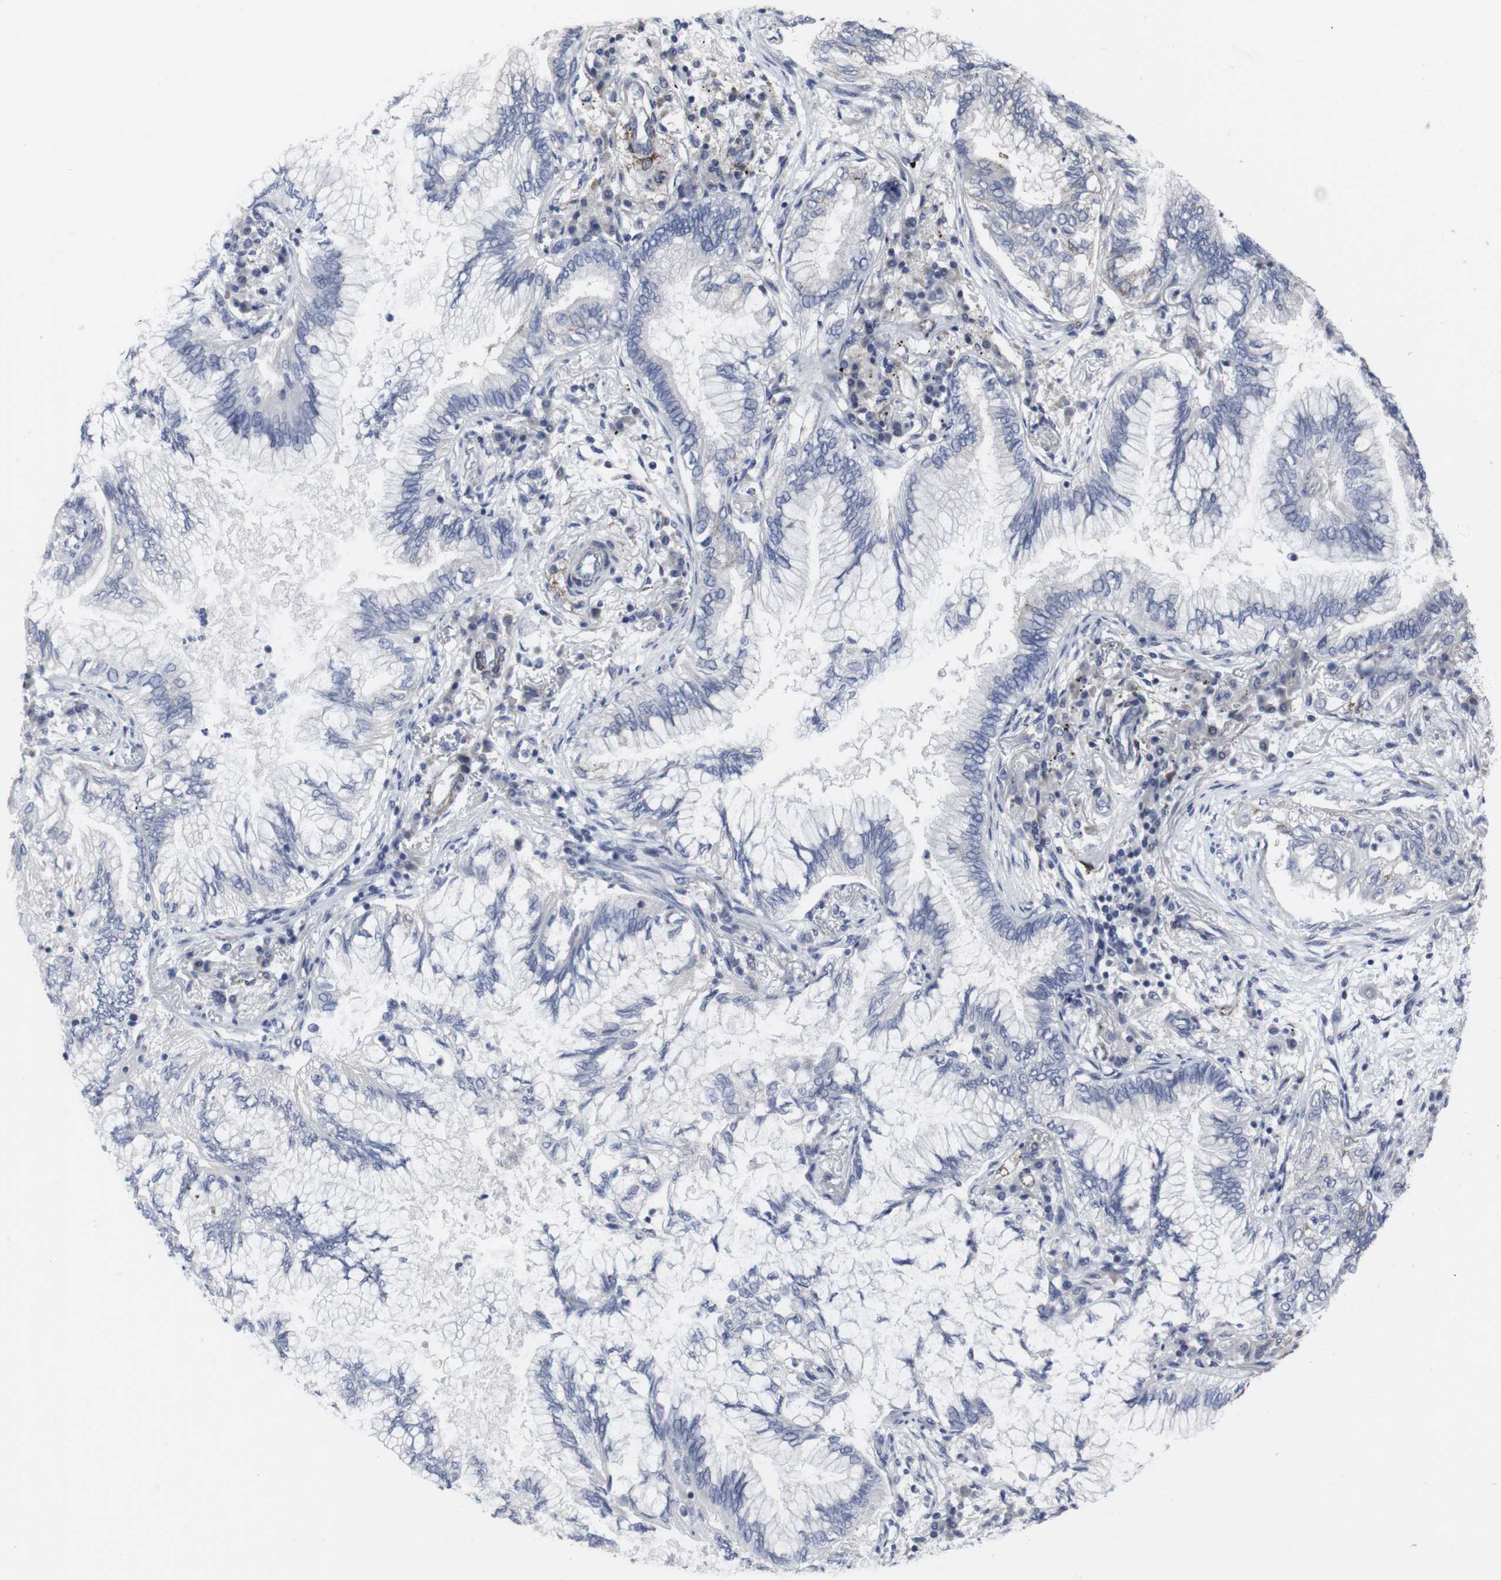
{"staining": {"intensity": "negative", "quantity": "none", "location": "none"}, "tissue": "lung cancer", "cell_type": "Tumor cells", "image_type": "cancer", "snomed": [{"axis": "morphology", "description": "Normal tissue, NOS"}, {"axis": "morphology", "description": "Adenocarcinoma, NOS"}, {"axis": "topography", "description": "Bronchus"}, {"axis": "topography", "description": "Lung"}], "caption": "Micrograph shows no protein staining in tumor cells of adenocarcinoma (lung) tissue.", "gene": "SNCG", "patient": {"sex": "female", "age": 70}}